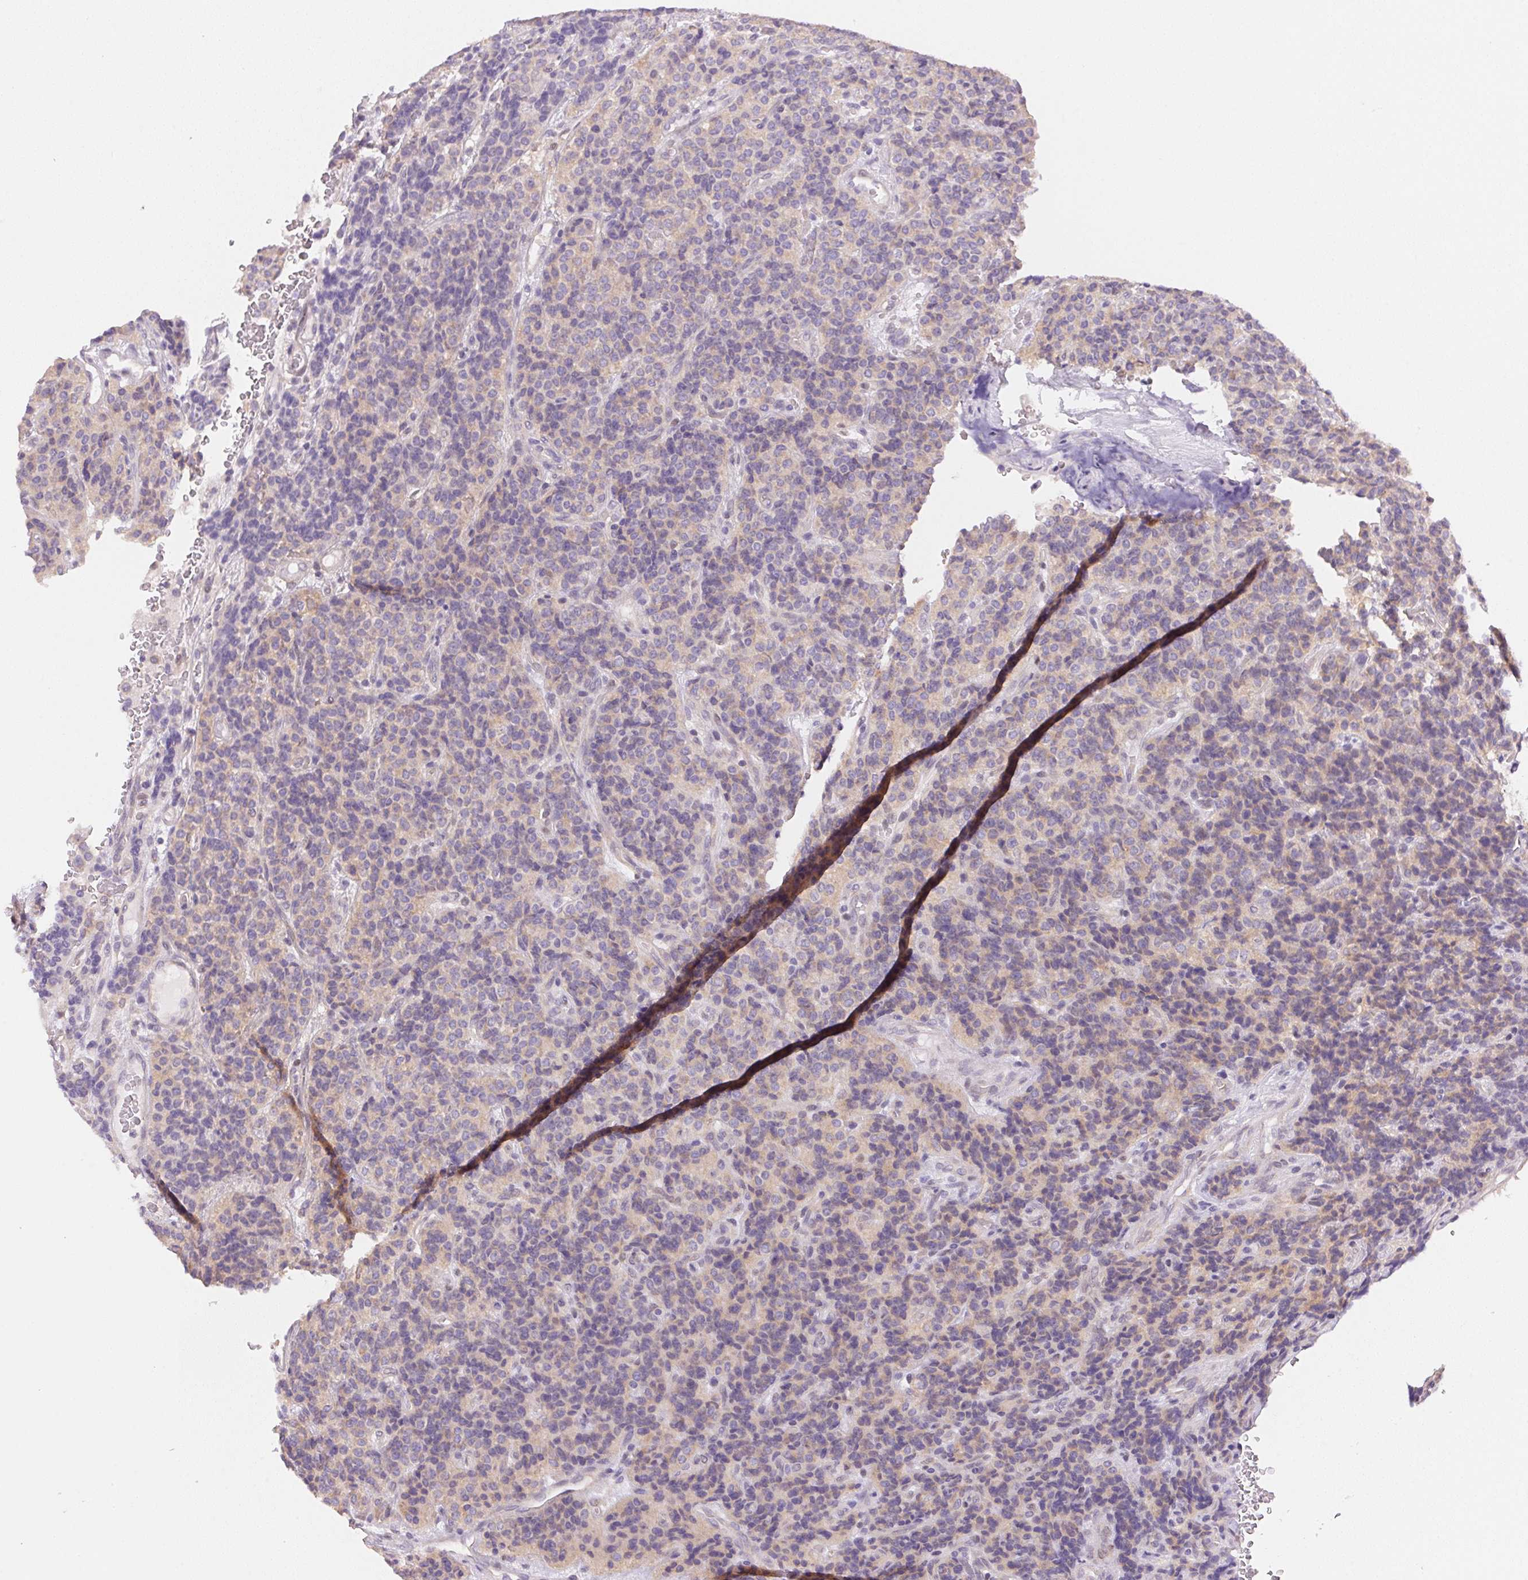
{"staining": {"intensity": "weak", "quantity": "<25%", "location": "cytoplasmic/membranous"}, "tissue": "carcinoid", "cell_type": "Tumor cells", "image_type": "cancer", "snomed": [{"axis": "morphology", "description": "Carcinoid, malignant, NOS"}, {"axis": "topography", "description": "Pancreas"}], "caption": "The image reveals no significant staining in tumor cells of carcinoid.", "gene": "SMTN", "patient": {"sex": "male", "age": 36}}